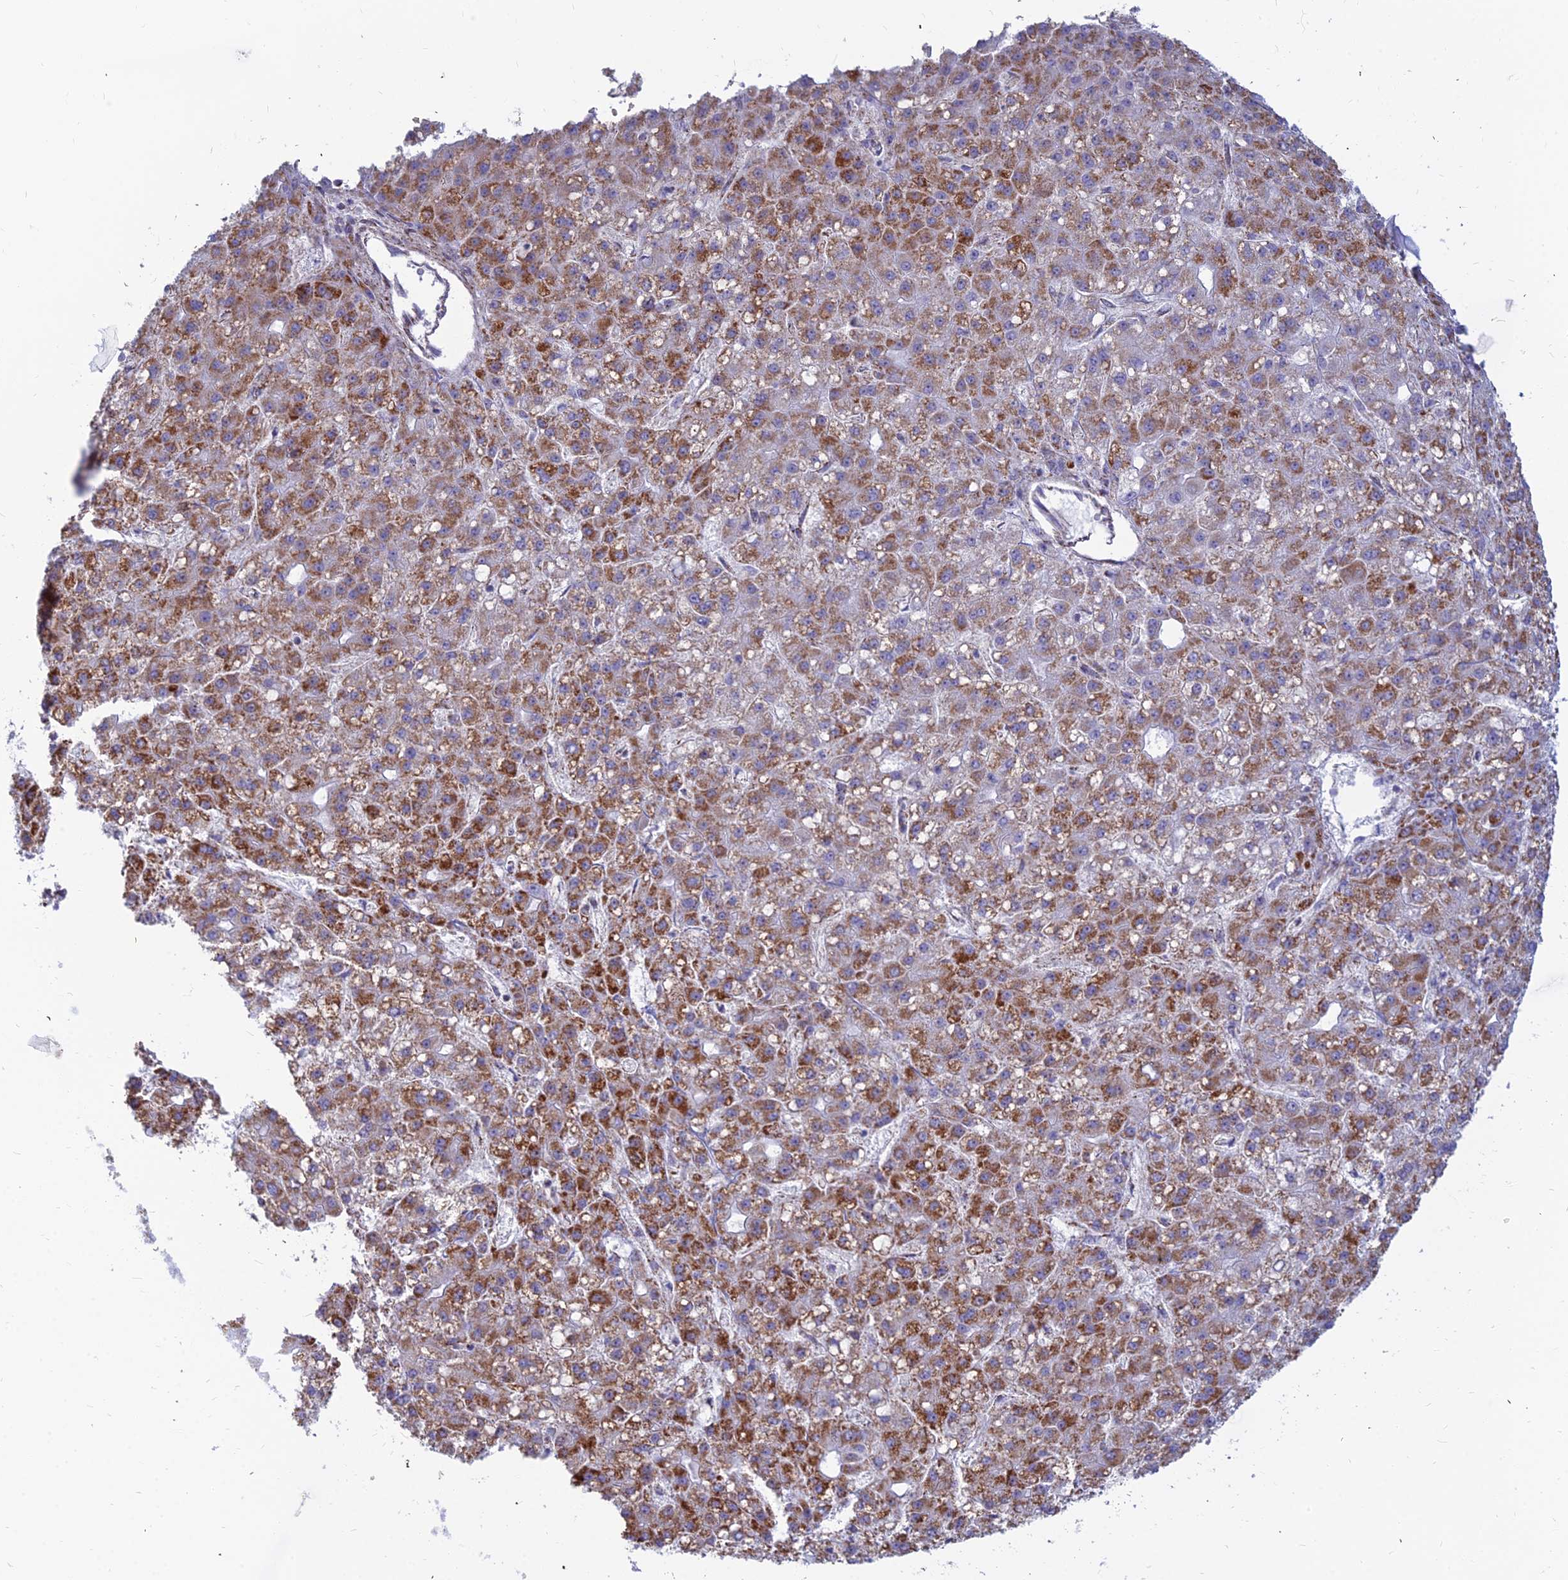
{"staining": {"intensity": "strong", "quantity": "25%-75%", "location": "cytoplasmic/membranous"}, "tissue": "liver cancer", "cell_type": "Tumor cells", "image_type": "cancer", "snomed": [{"axis": "morphology", "description": "Carcinoma, Hepatocellular, NOS"}, {"axis": "topography", "description": "Liver"}], "caption": "Immunohistochemical staining of human hepatocellular carcinoma (liver) demonstrates strong cytoplasmic/membranous protein positivity in about 25%-75% of tumor cells. (DAB IHC, brown staining for protein, blue staining for nuclei).", "gene": "SLC35F4", "patient": {"sex": "male", "age": 67}}